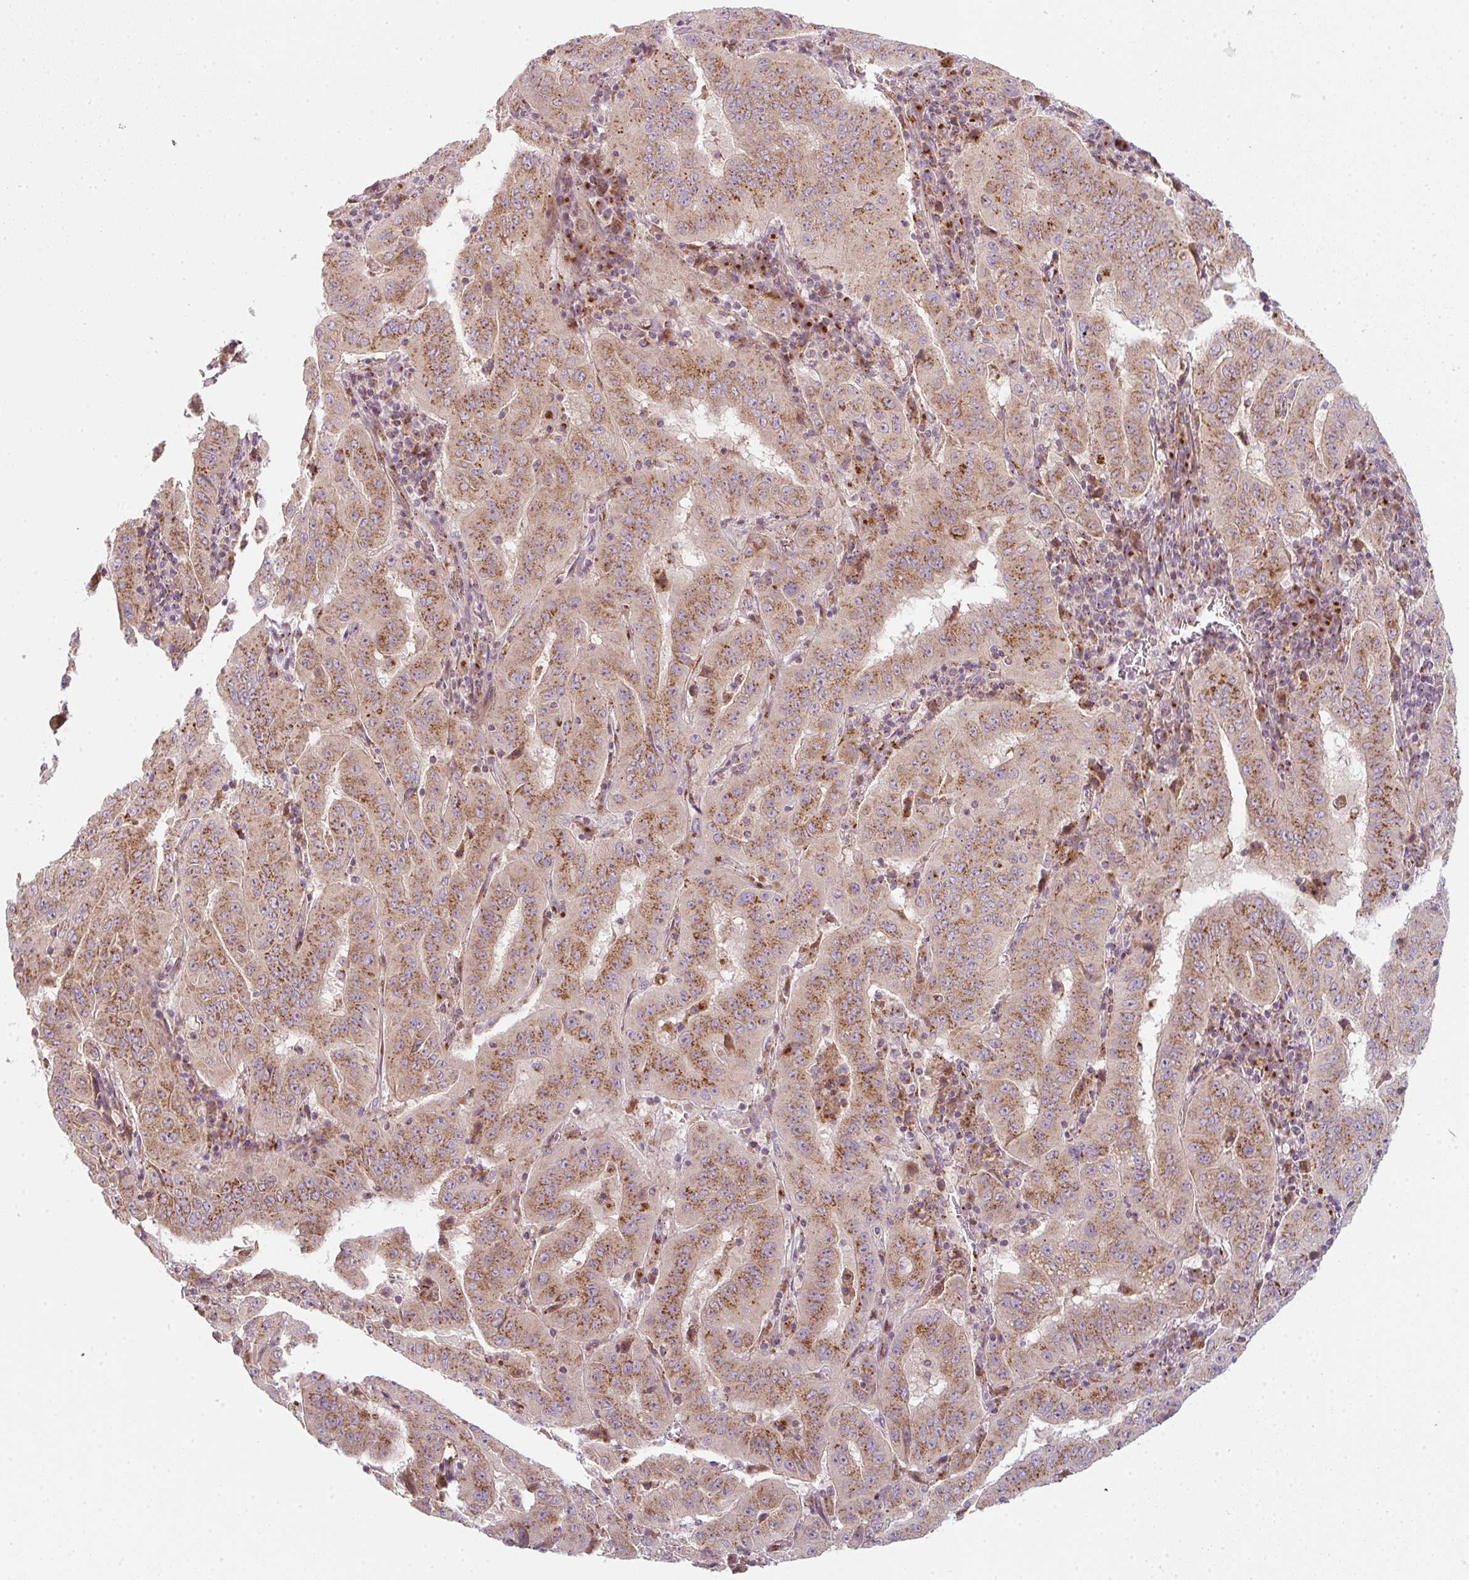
{"staining": {"intensity": "strong", "quantity": ">75%", "location": "cytoplasmic/membranous"}, "tissue": "pancreatic cancer", "cell_type": "Tumor cells", "image_type": "cancer", "snomed": [{"axis": "morphology", "description": "Adenocarcinoma, NOS"}, {"axis": "topography", "description": "Pancreas"}], "caption": "Adenocarcinoma (pancreatic) stained for a protein (brown) demonstrates strong cytoplasmic/membranous positive positivity in about >75% of tumor cells.", "gene": "GVQW3", "patient": {"sex": "male", "age": 63}}